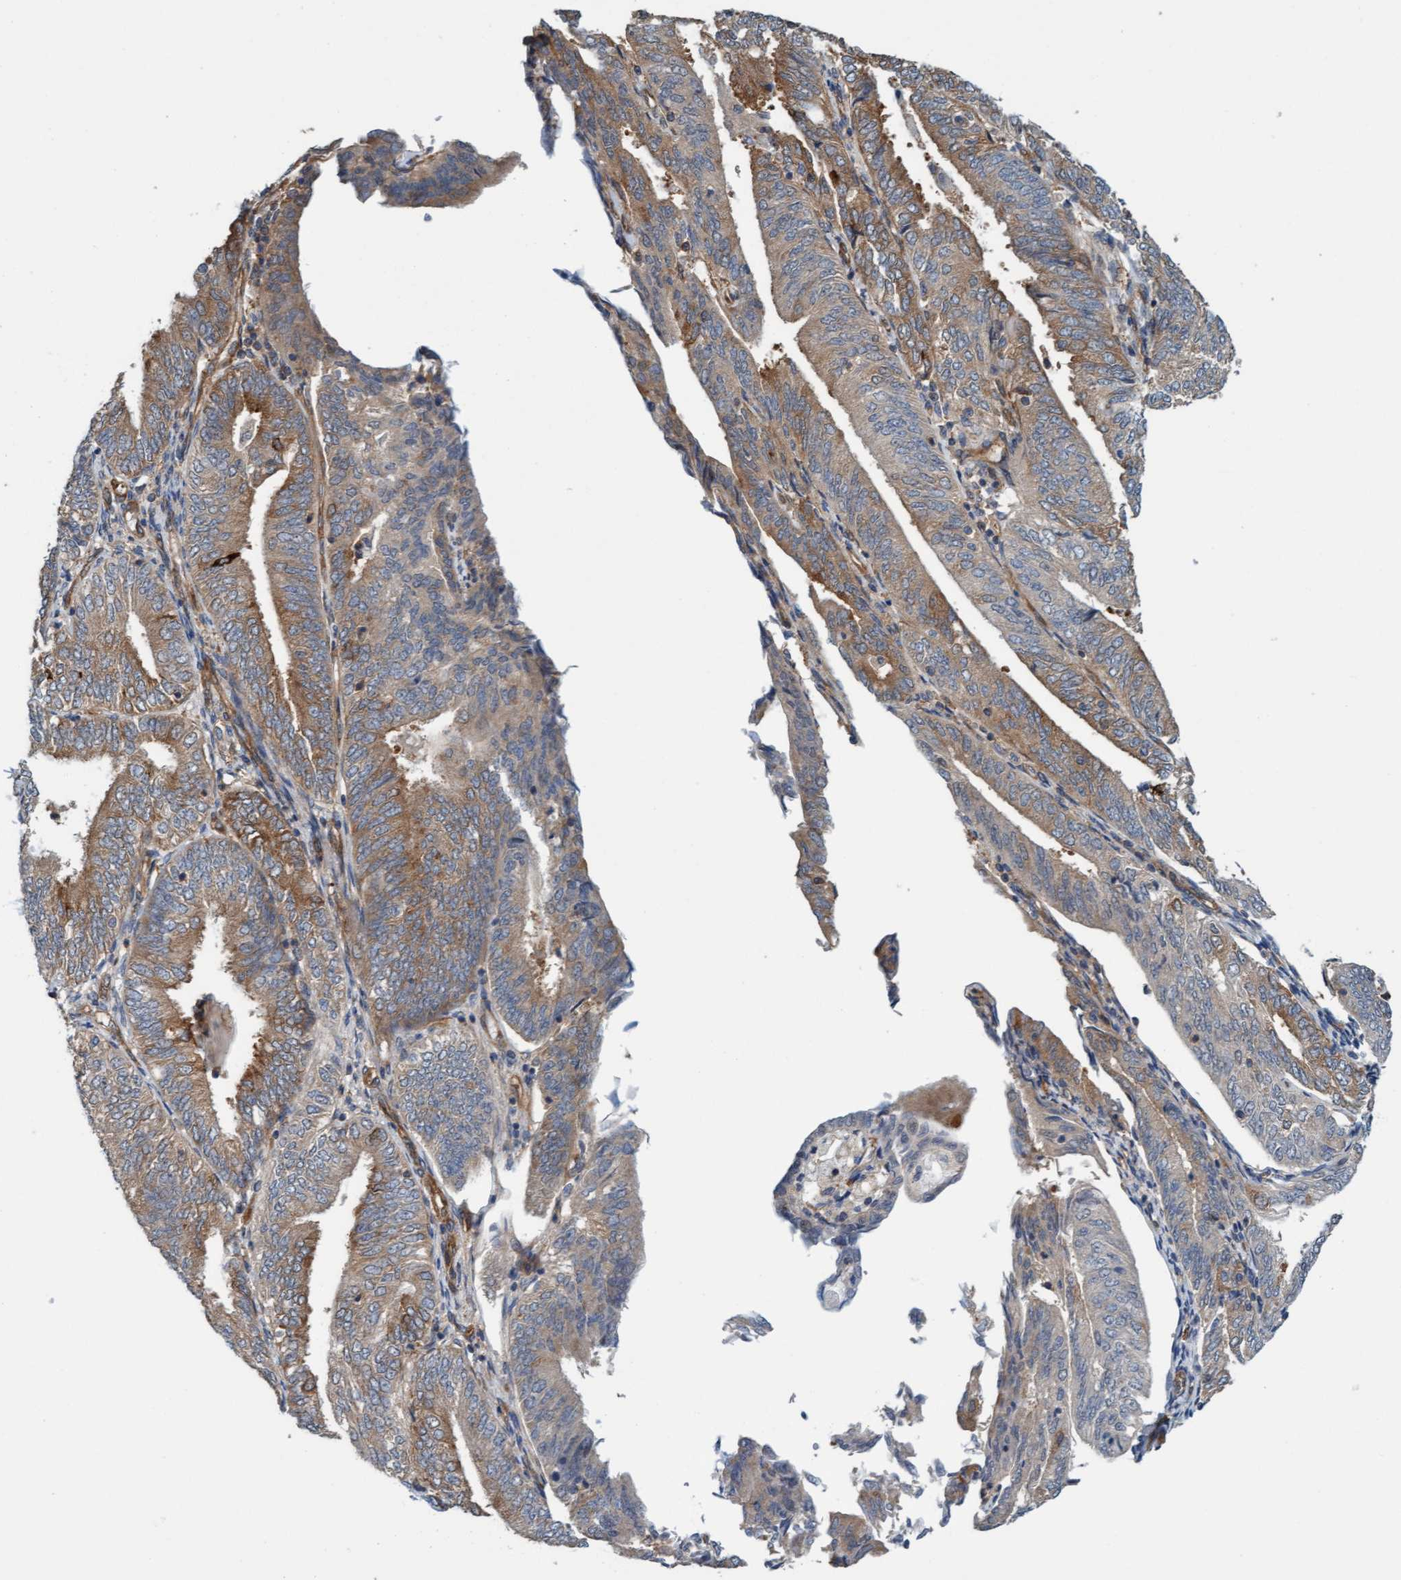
{"staining": {"intensity": "moderate", "quantity": ">75%", "location": "cytoplasmic/membranous"}, "tissue": "endometrial cancer", "cell_type": "Tumor cells", "image_type": "cancer", "snomed": [{"axis": "morphology", "description": "Adenocarcinoma, NOS"}, {"axis": "topography", "description": "Endometrium"}], "caption": "Tumor cells reveal moderate cytoplasmic/membranous staining in about >75% of cells in adenocarcinoma (endometrial).", "gene": "FMNL3", "patient": {"sex": "female", "age": 58}}